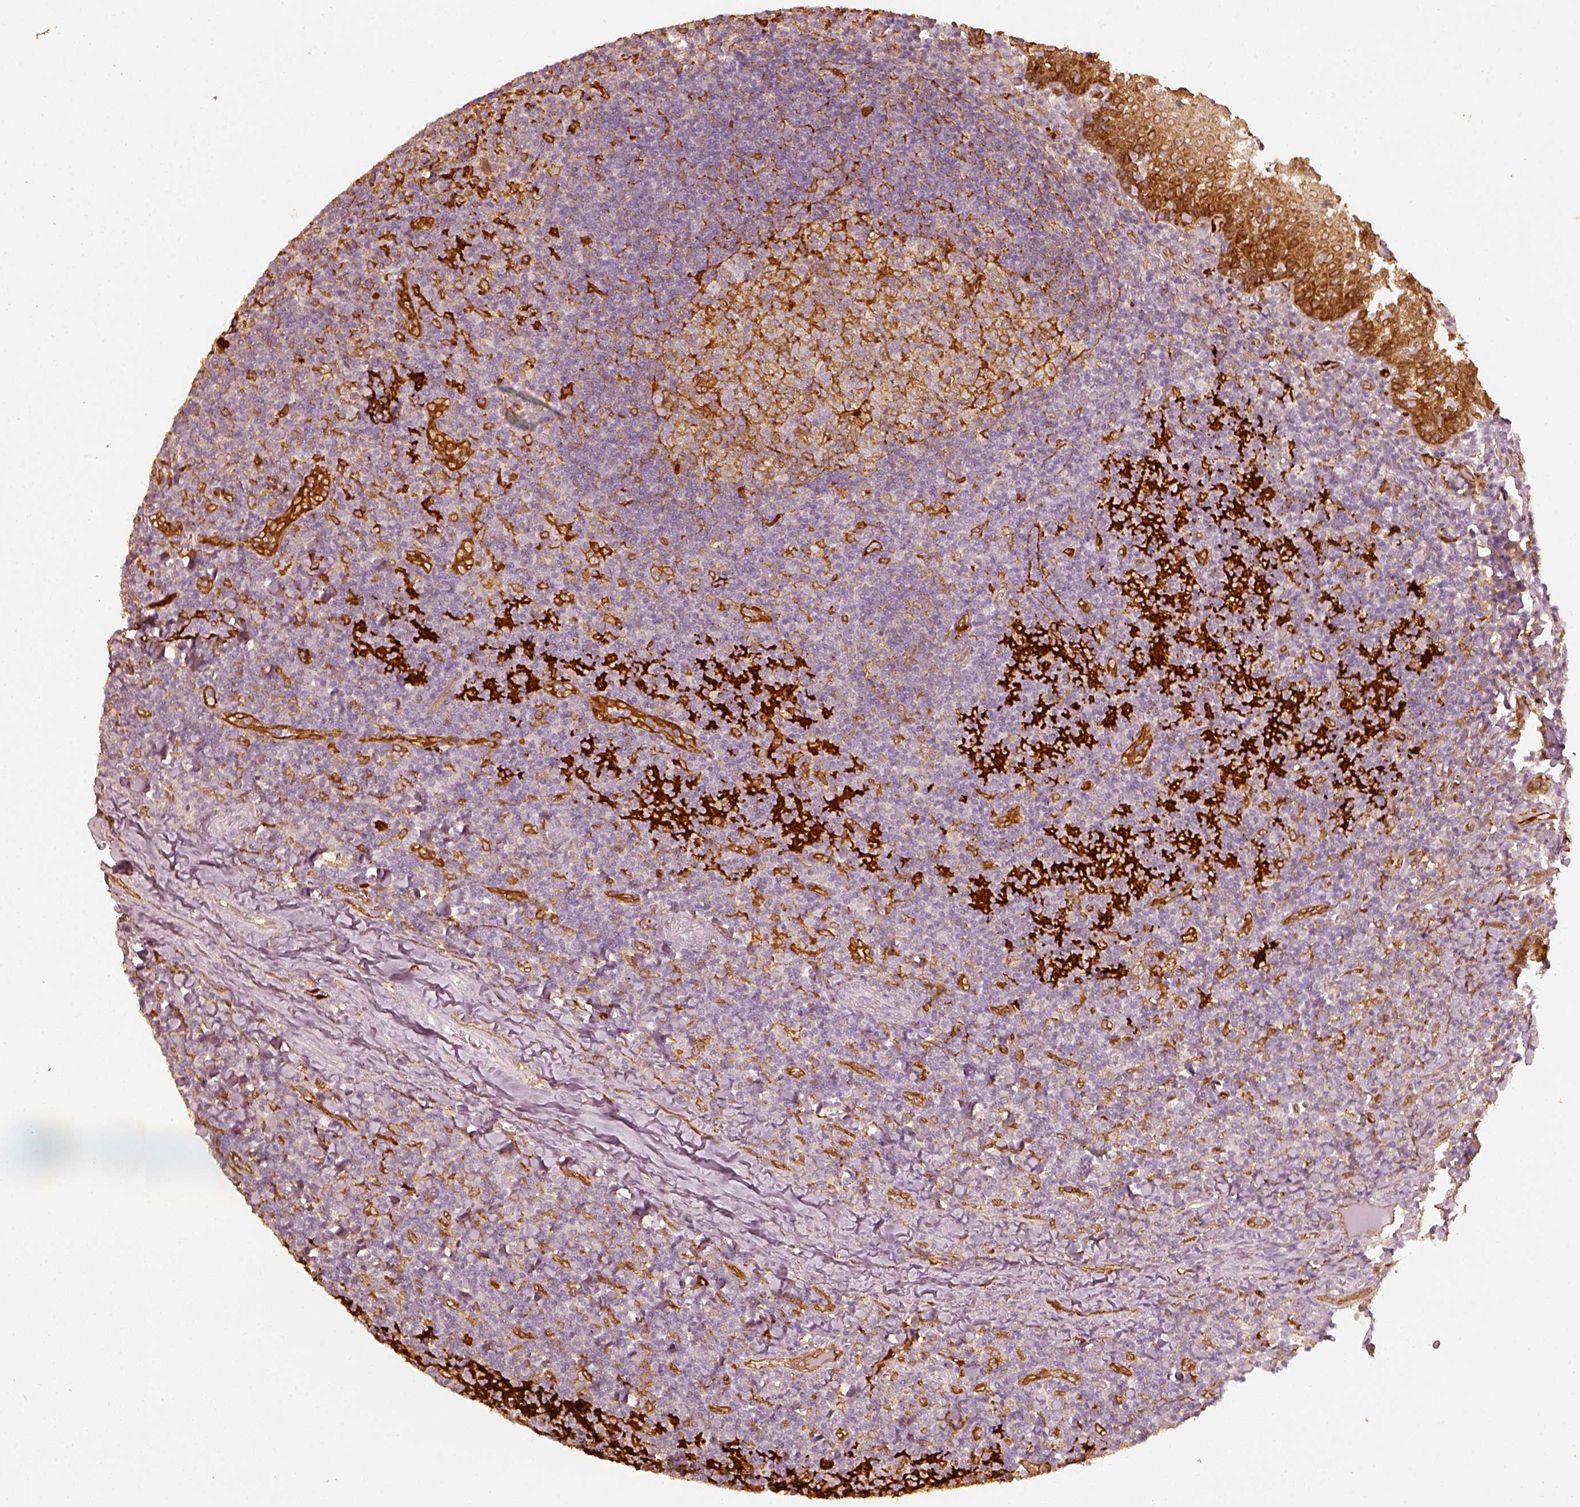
{"staining": {"intensity": "moderate", "quantity": "<25%", "location": "cytoplasmic/membranous"}, "tissue": "tonsil", "cell_type": "Germinal center cells", "image_type": "normal", "snomed": [{"axis": "morphology", "description": "Normal tissue, NOS"}, {"axis": "morphology", "description": "Inflammation, NOS"}, {"axis": "topography", "description": "Tonsil"}], "caption": "Moderate cytoplasmic/membranous expression for a protein is present in approximately <25% of germinal center cells of normal tonsil using immunohistochemistry.", "gene": "FSCN1", "patient": {"sex": "female", "age": 31}}